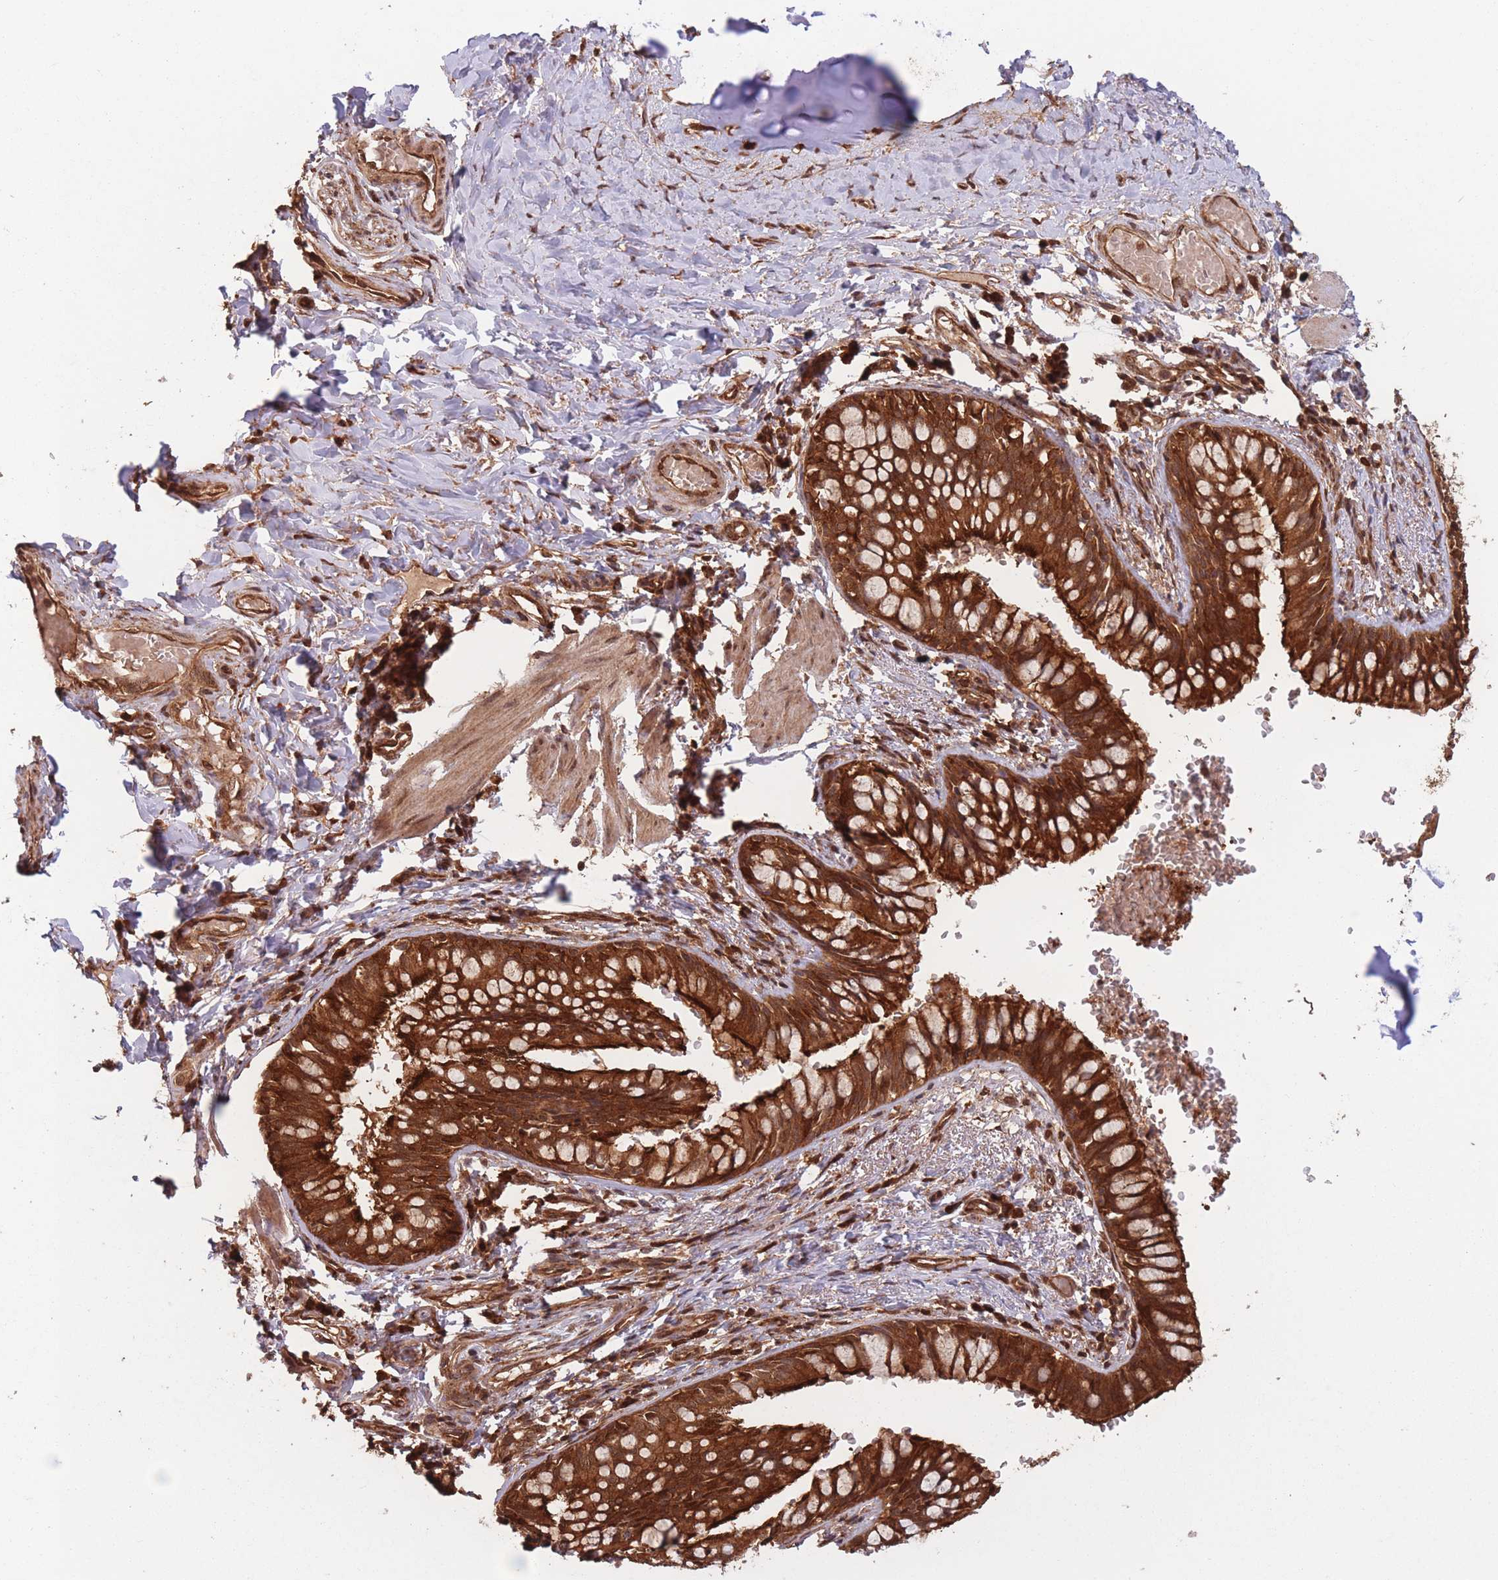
{"staining": {"intensity": "strong", "quantity": ">75%", "location": "cytoplasmic/membranous"}, "tissue": "bronchus", "cell_type": "Respiratory epithelial cells", "image_type": "normal", "snomed": [{"axis": "morphology", "description": "Normal tissue, NOS"}, {"axis": "topography", "description": "Cartilage tissue"}, {"axis": "topography", "description": "Bronchus"}], "caption": "Respiratory epithelial cells demonstrate high levels of strong cytoplasmic/membranous positivity in approximately >75% of cells in normal human bronchus.", "gene": "PODXL2", "patient": {"sex": "female", "age": 36}}